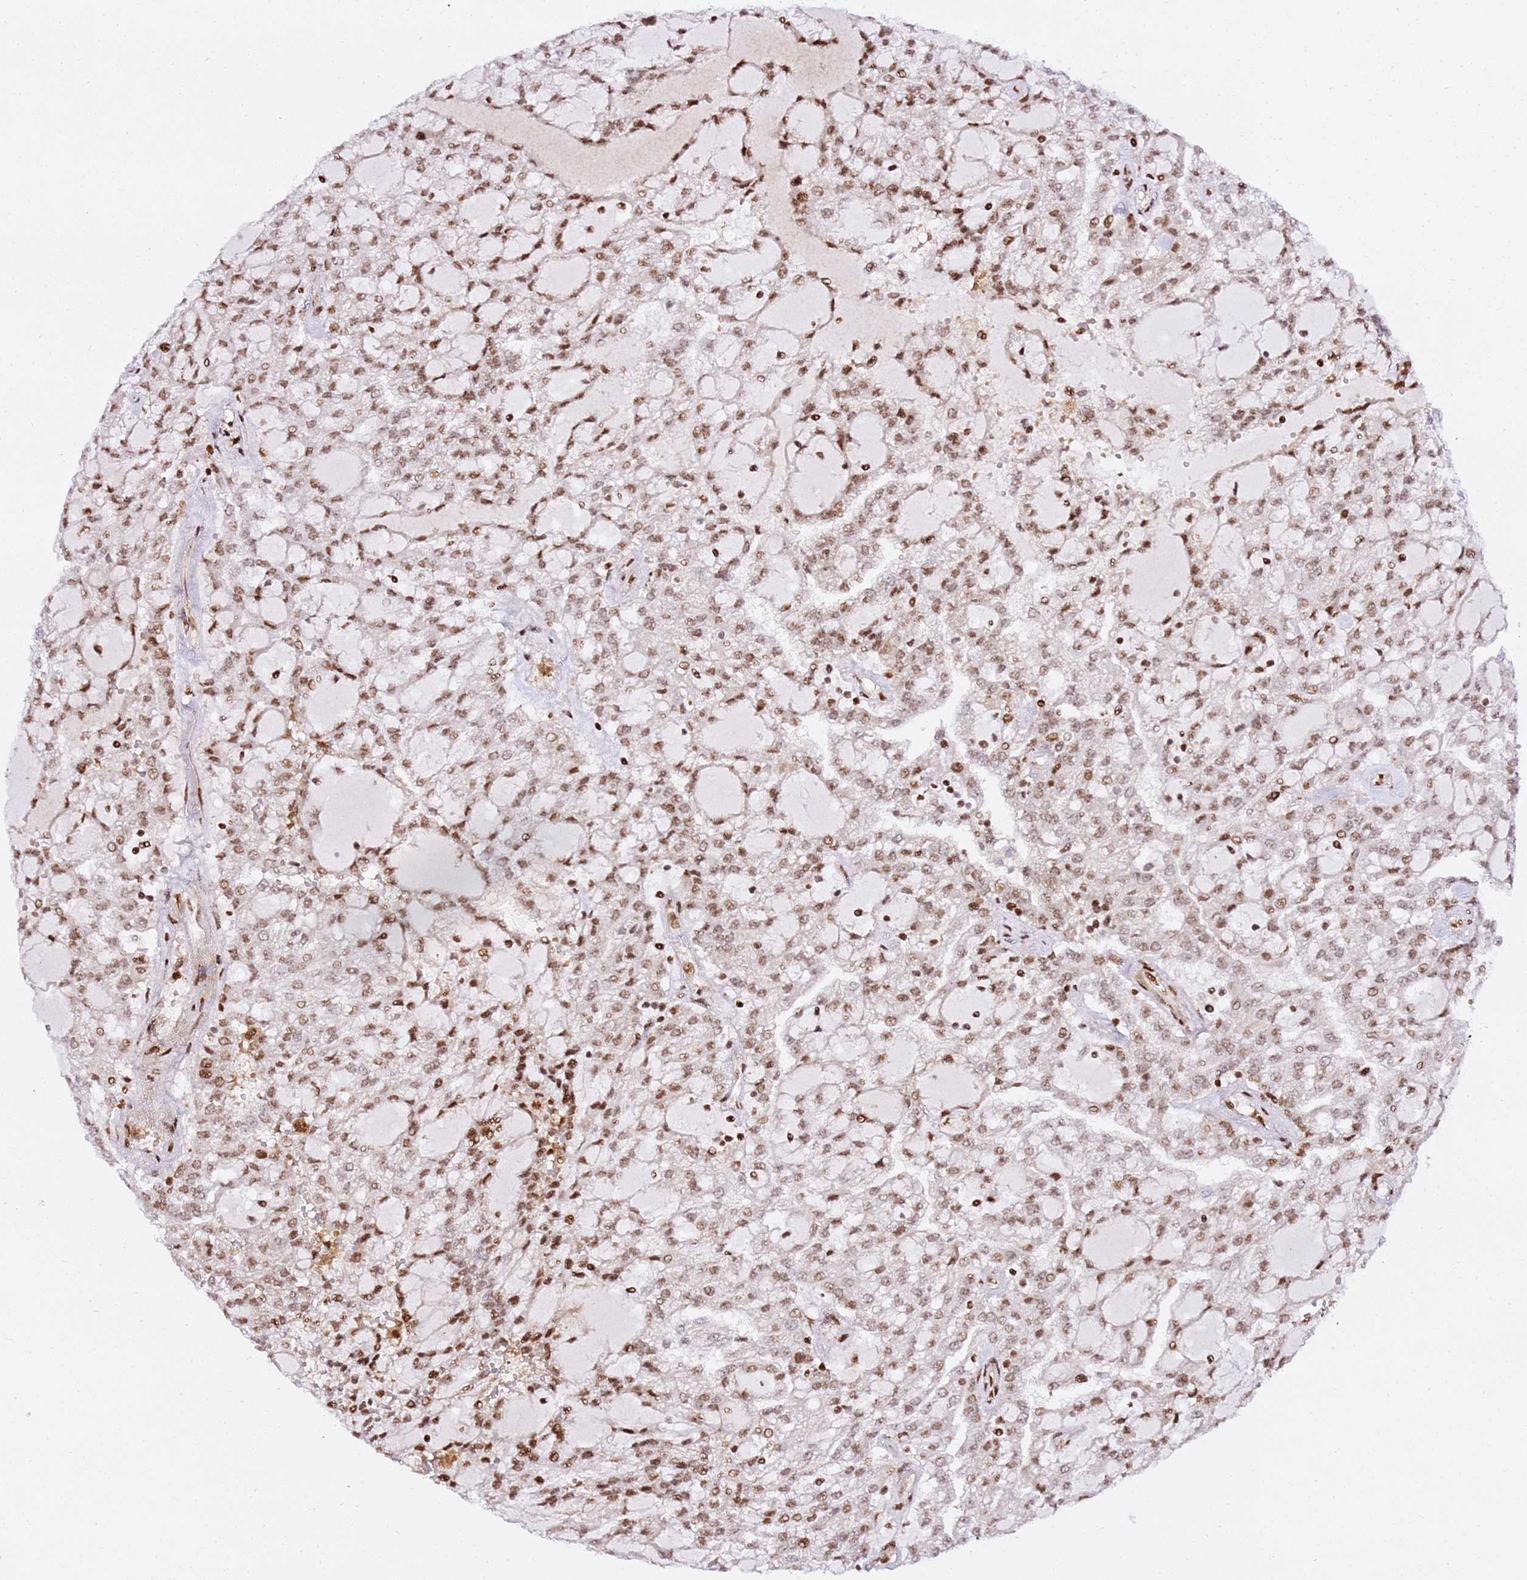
{"staining": {"intensity": "moderate", "quantity": ">75%", "location": "nuclear"}, "tissue": "renal cancer", "cell_type": "Tumor cells", "image_type": "cancer", "snomed": [{"axis": "morphology", "description": "Adenocarcinoma, NOS"}, {"axis": "topography", "description": "Kidney"}], "caption": "Immunohistochemistry staining of renal cancer (adenocarcinoma), which reveals medium levels of moderate nuclear staining in approximately >75% of tumor cells indicating moderate nuclear protein positivity. The staining was performed using DAB (3,3'-diaminobenzidine) (brown) for protein detection and nuclei were counterstained in hematoxylin (blue).", "gene": "GBP2", "patient": {"sex": "male", "age": 63}}